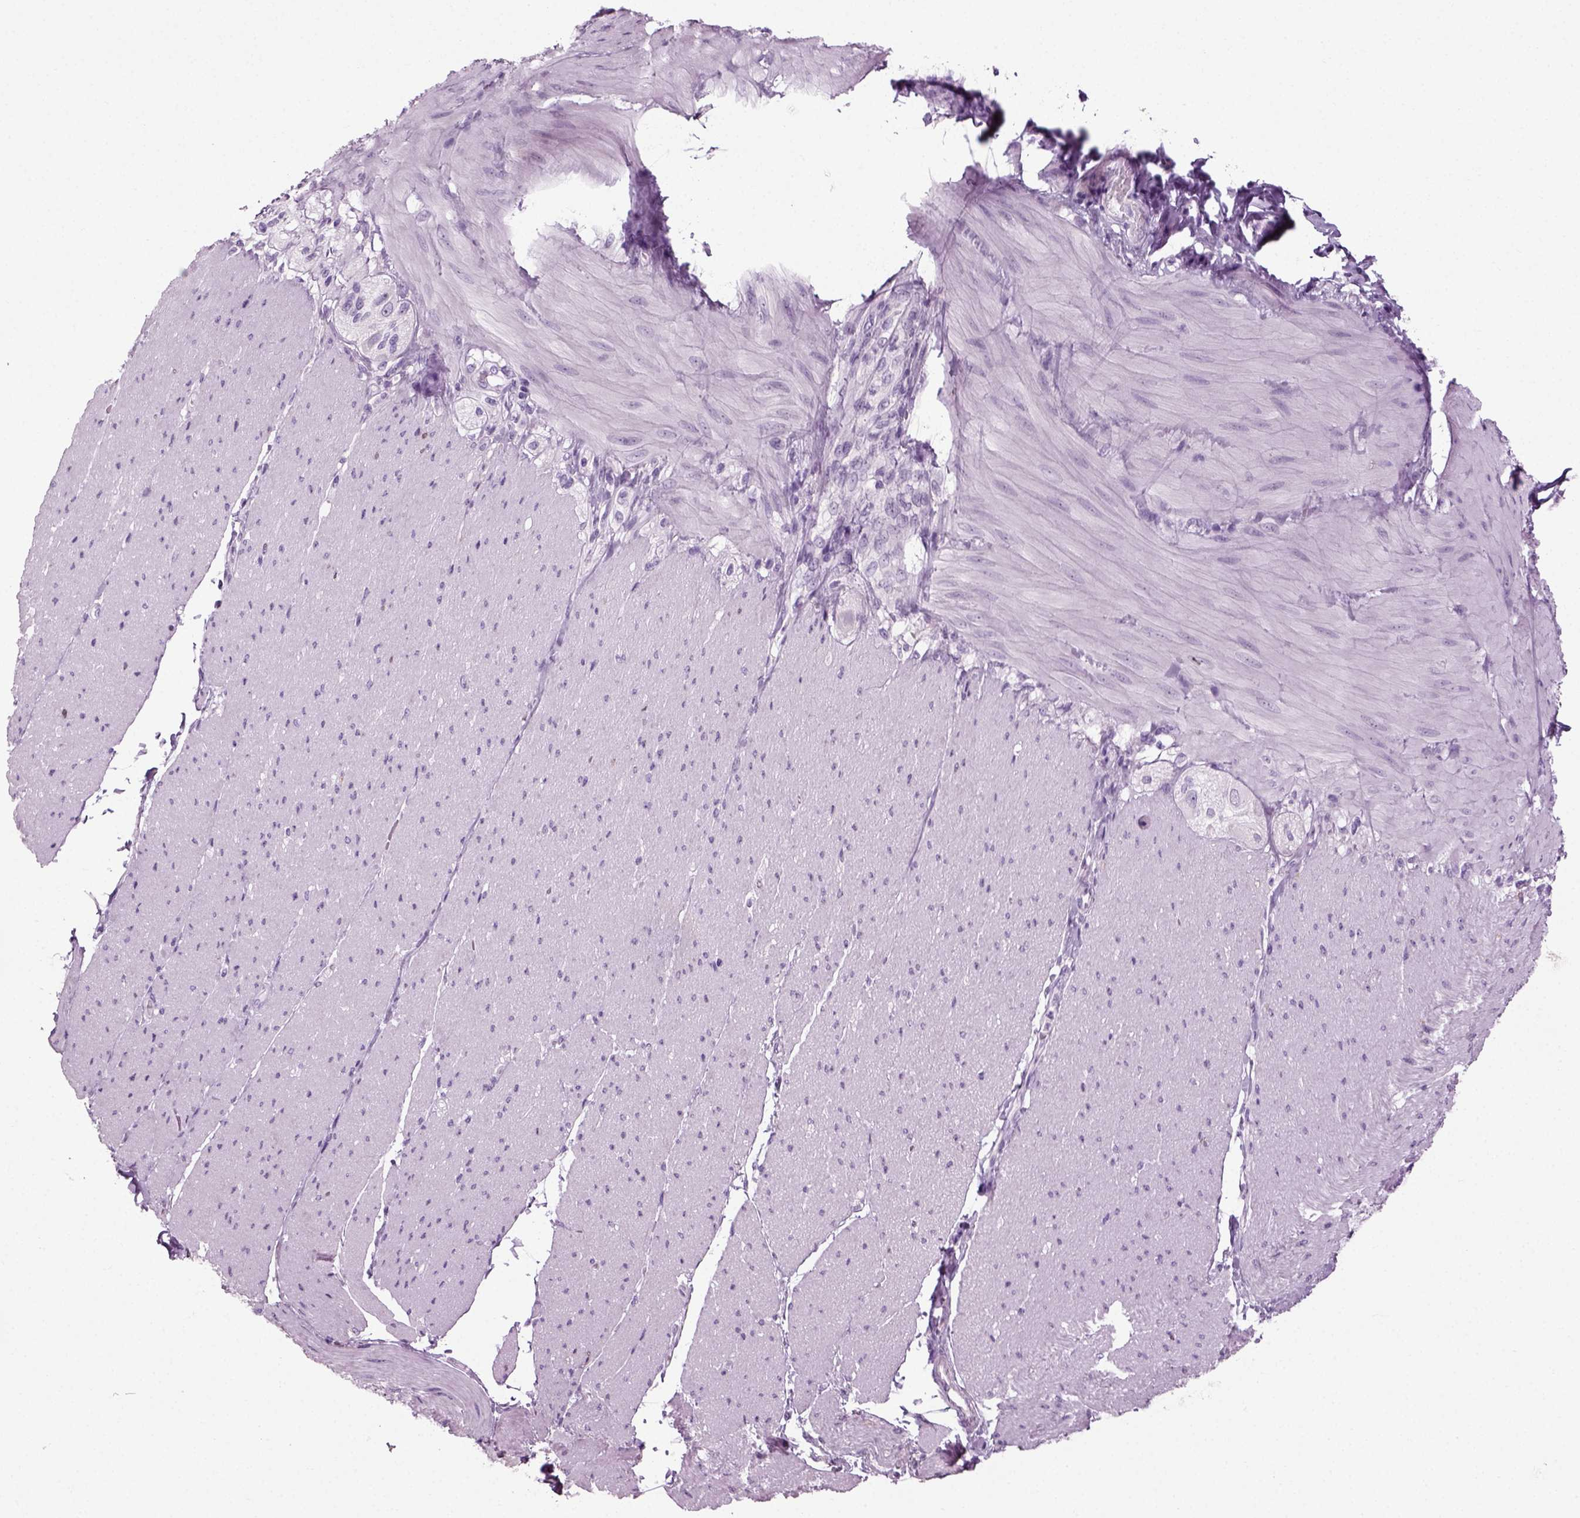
{"staining": {"intensity": "negative", "quantity": "none", "location": "none"}, "tissue": "adipose tissue", "cell_type": "Adipocytes", "image_type": "normal", "snomed": [{"axis": "morphology", "description": "Normal tissue, NOS"}, {"axis": "topography", "description": "Smooth muscle"}, {"axis": "topography", "description": "Duodenum"}, {"axis": "topography", "description": "Peripheral nerve tissue"}], "caption": "DAB (3,3'-diaminobenzidine) immunohistochemical staining of unremarkable human adipose tissue reveals no significant staining in adipocytes. (Brightfield microscopy of DAB IHC at high magnification).", "gene": "PRLH", "patient": {"sex": "female", "age": 61}}